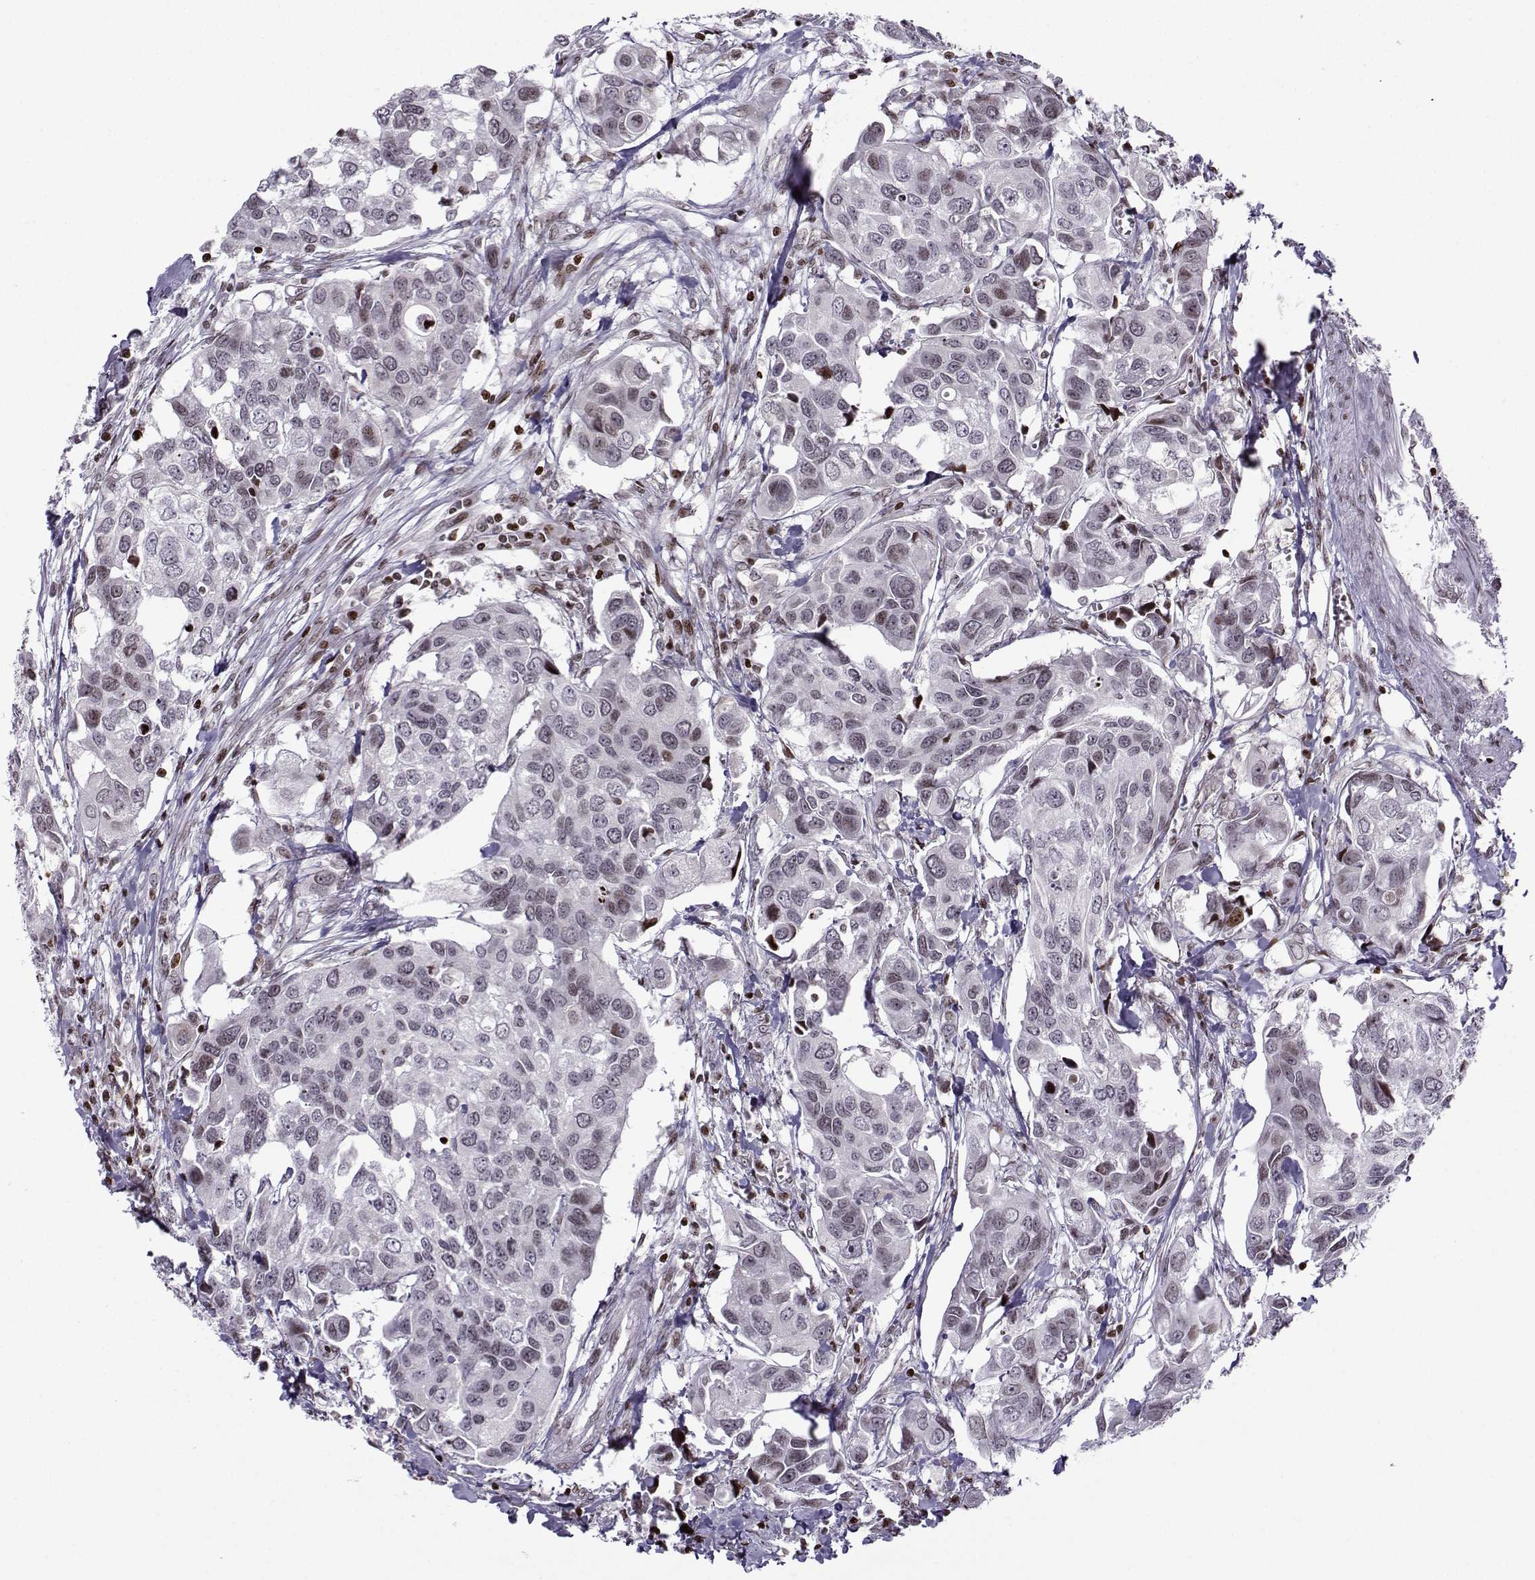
{"staining": {"intensity": "moderate", "quantity": "<25%", "location": "nuclear"}, "tissue": "urothelial cancer", "cell_type": "Tumor cells", "image_type": "cancer", "snomed": [{"axis": "morphology", "description": "Urothelial carcinoma, High grade"}, {"axis": "topography", "description": "Urinary bladder"}], "caption": "Immunohistochemistry (DAB) staining of human urothelial cancer exhibits moderate nuclear protein positivity in about <25% of tumor cells.", "gene": "ZNF19", "patient": {"sex": "male", "age": 60}}